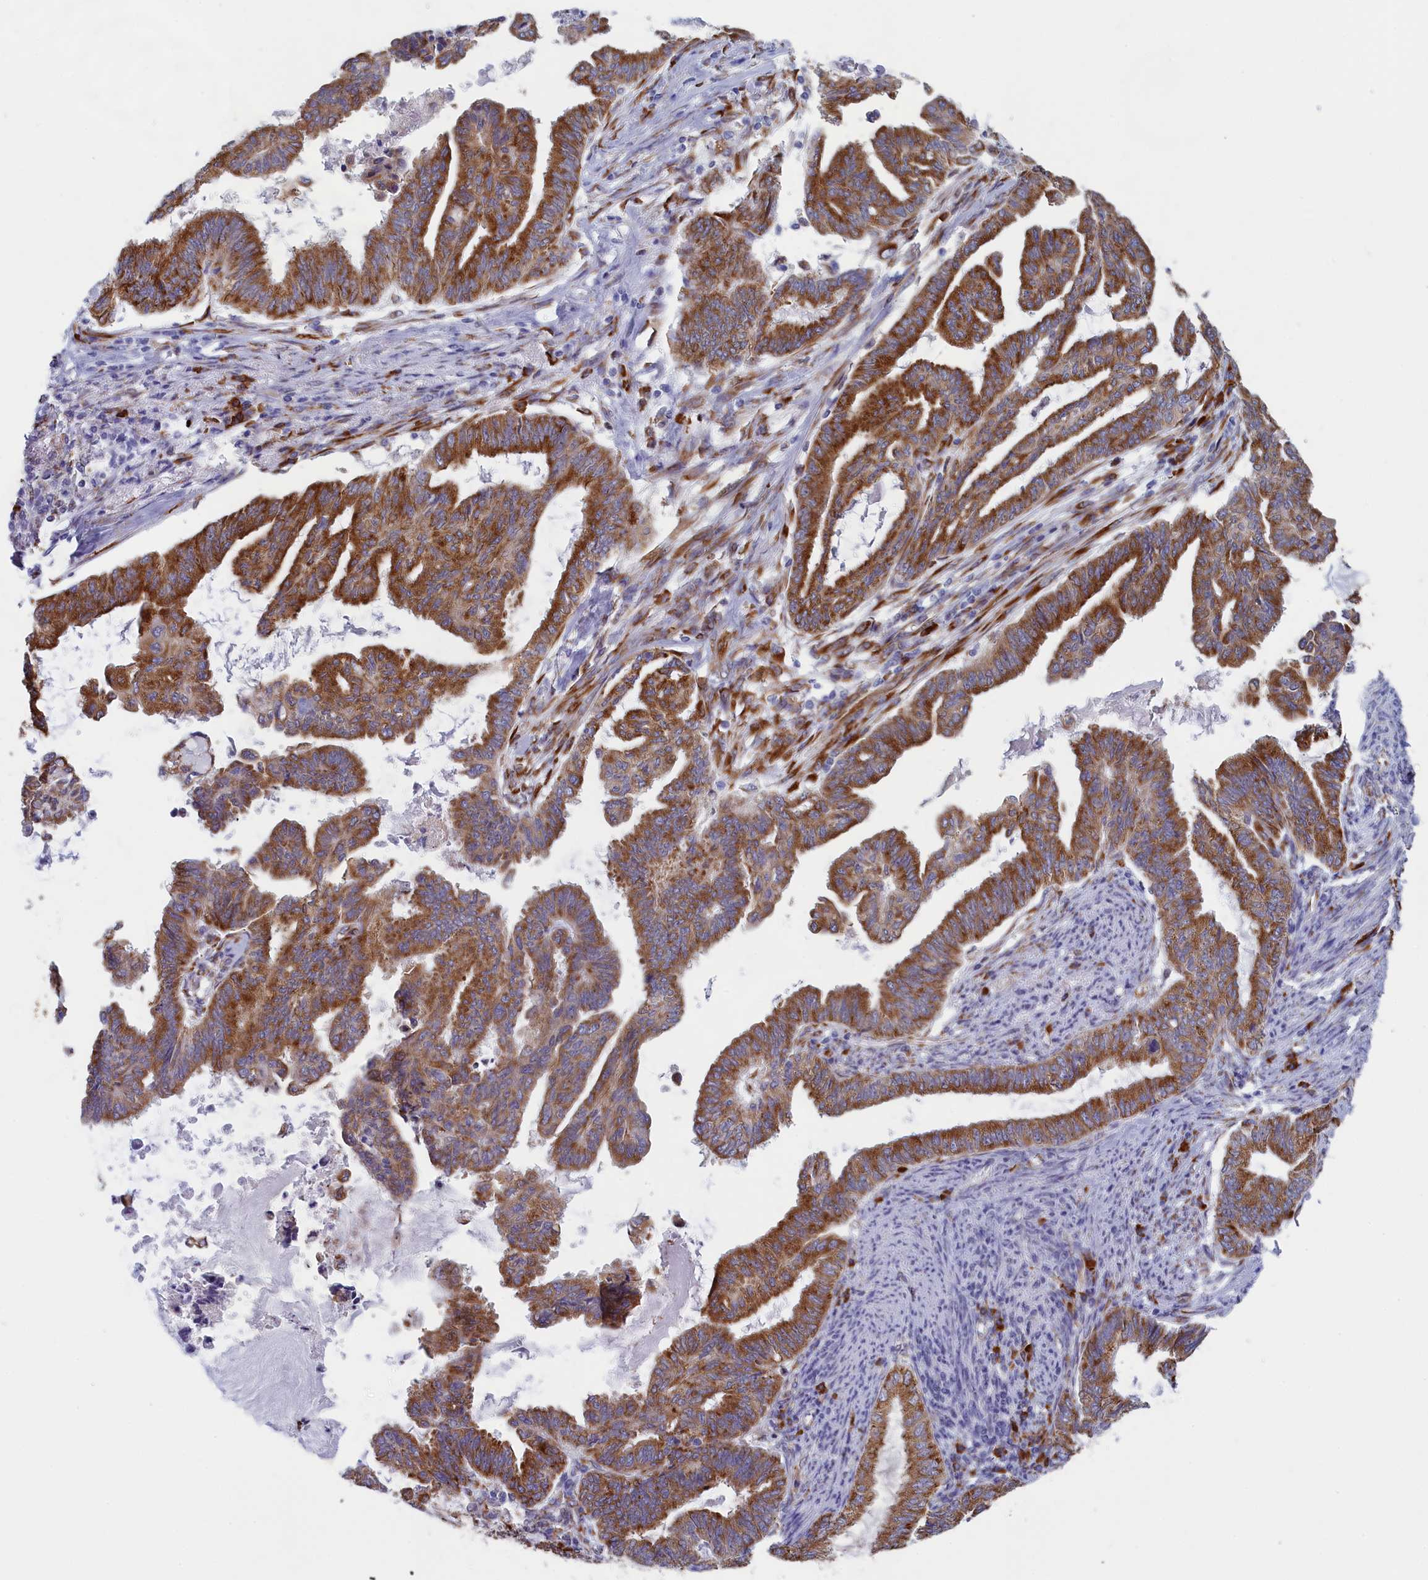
{"staining": {"intensity": "moderate", "quantity": ">75%", "location": "cytoplasmic/membranous"}, "tissue": "endometrial cancer", "cell_type": "Tumor cells", "image_type": "cancer", "snomed": [{"axis": "morphology", "description": "Adenocarcinoma, NOS"}, {"axis": "topography", "description": "Endometrium"}], "caption": "Immunohistochemistry image of adenocarcinoma (endometrial) stained for a protein (brown), which reveals medium levels of moderate cytoplasmic/membranous staining in approximately >75% of tumor cells.", "gene": "CCDC68", "patient": {"sex": "female", "age": 86}}